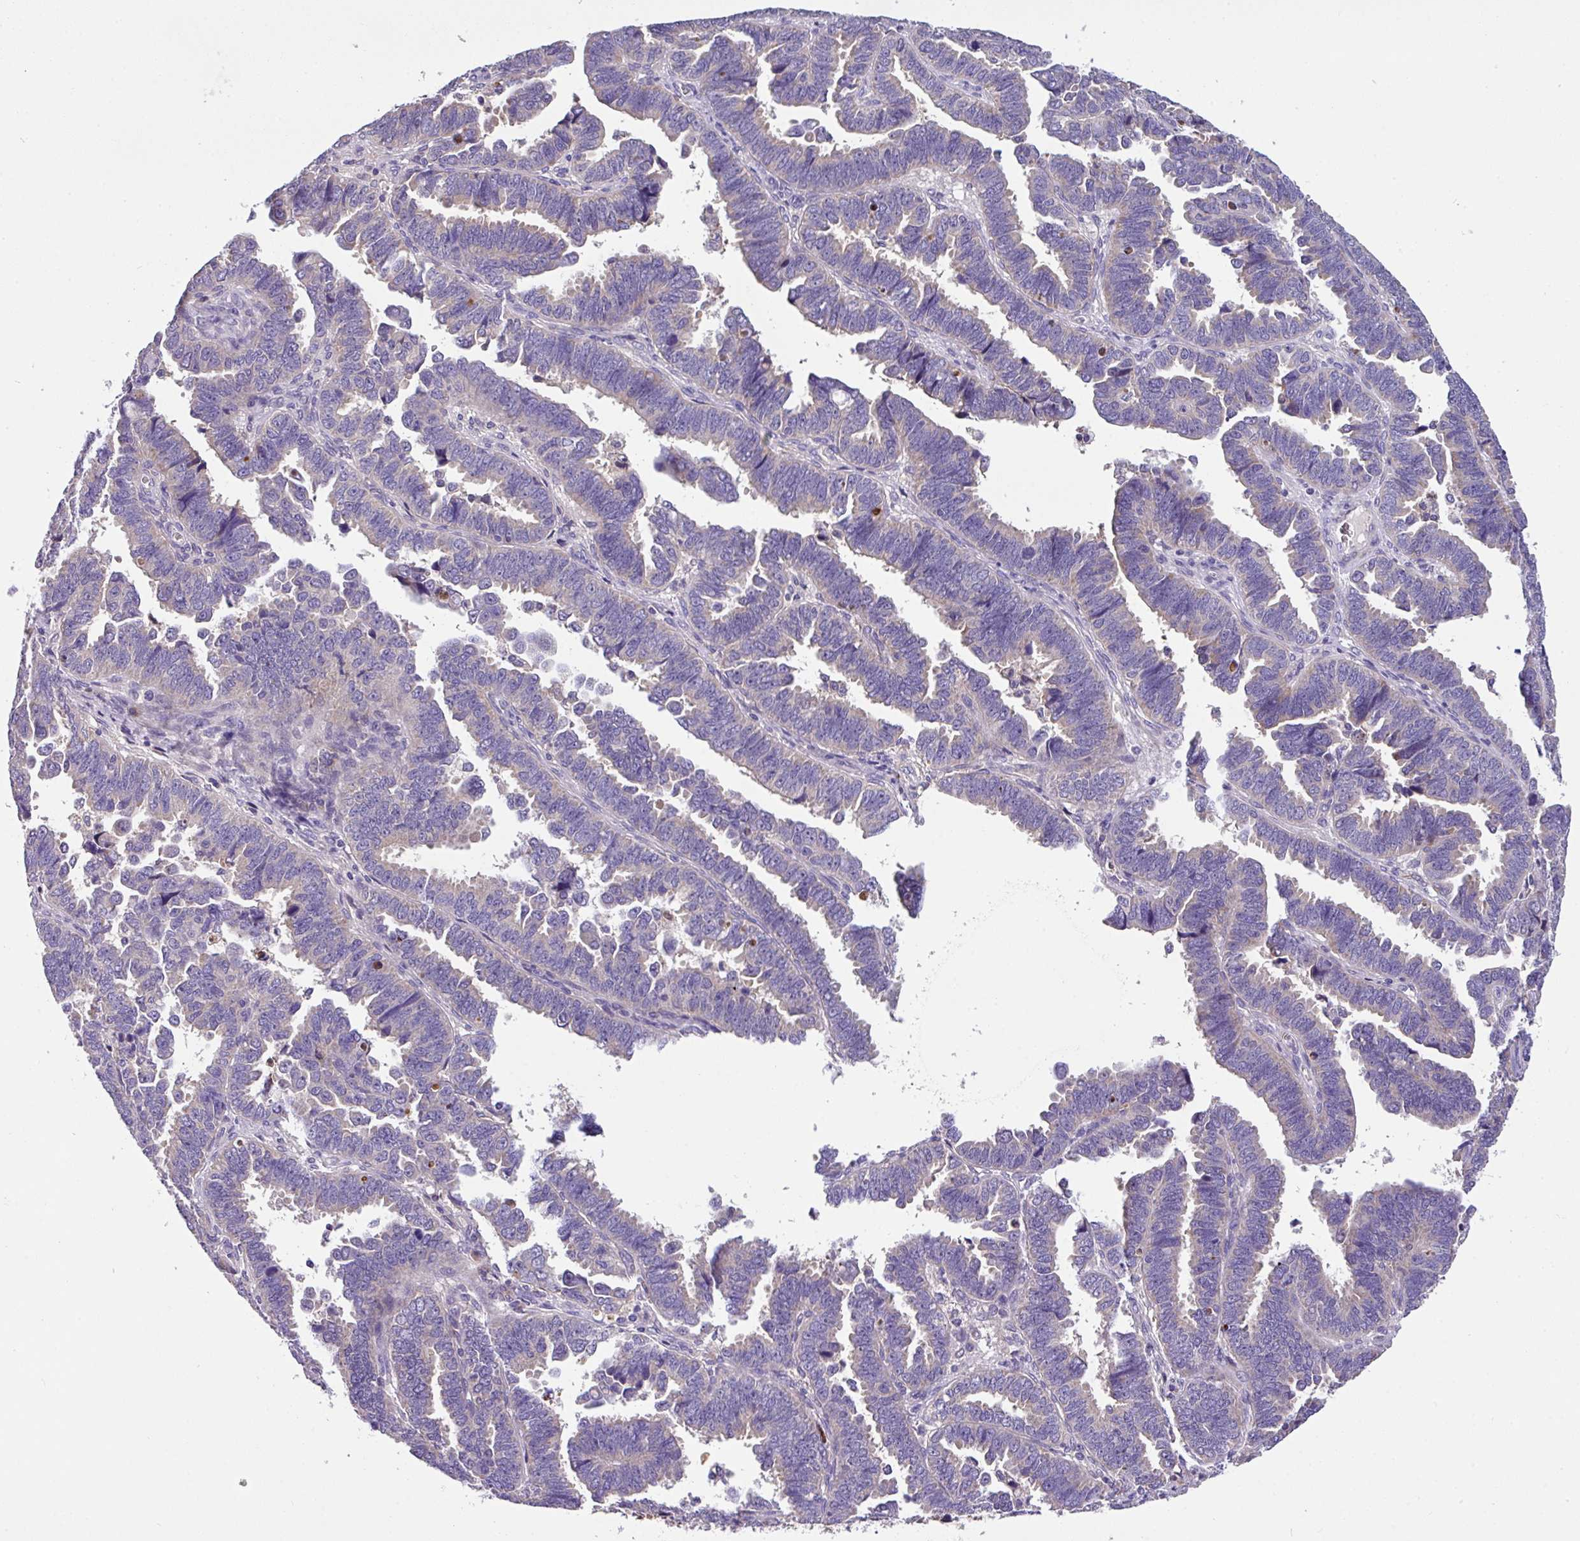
{"staining": {"intensity": "negative", "quantity": "none", "location": "none"}, "tissue": "endometrial cancer", "cell_type": "Tumor cells", "image_type": "cancer", "snomed": [{"axis": "morphology", "description": "Adenocarcinoma, NOS"}, {"axis": "topography", "description": "Endometrium"}], "caption": "DAB immunohistochemical staining of endometrial cancer (adenocarcinoma) displays no significant expression in tumor cells.", "gene": "ANXA2R", "patient": {"sex": "female", "age": 75}}